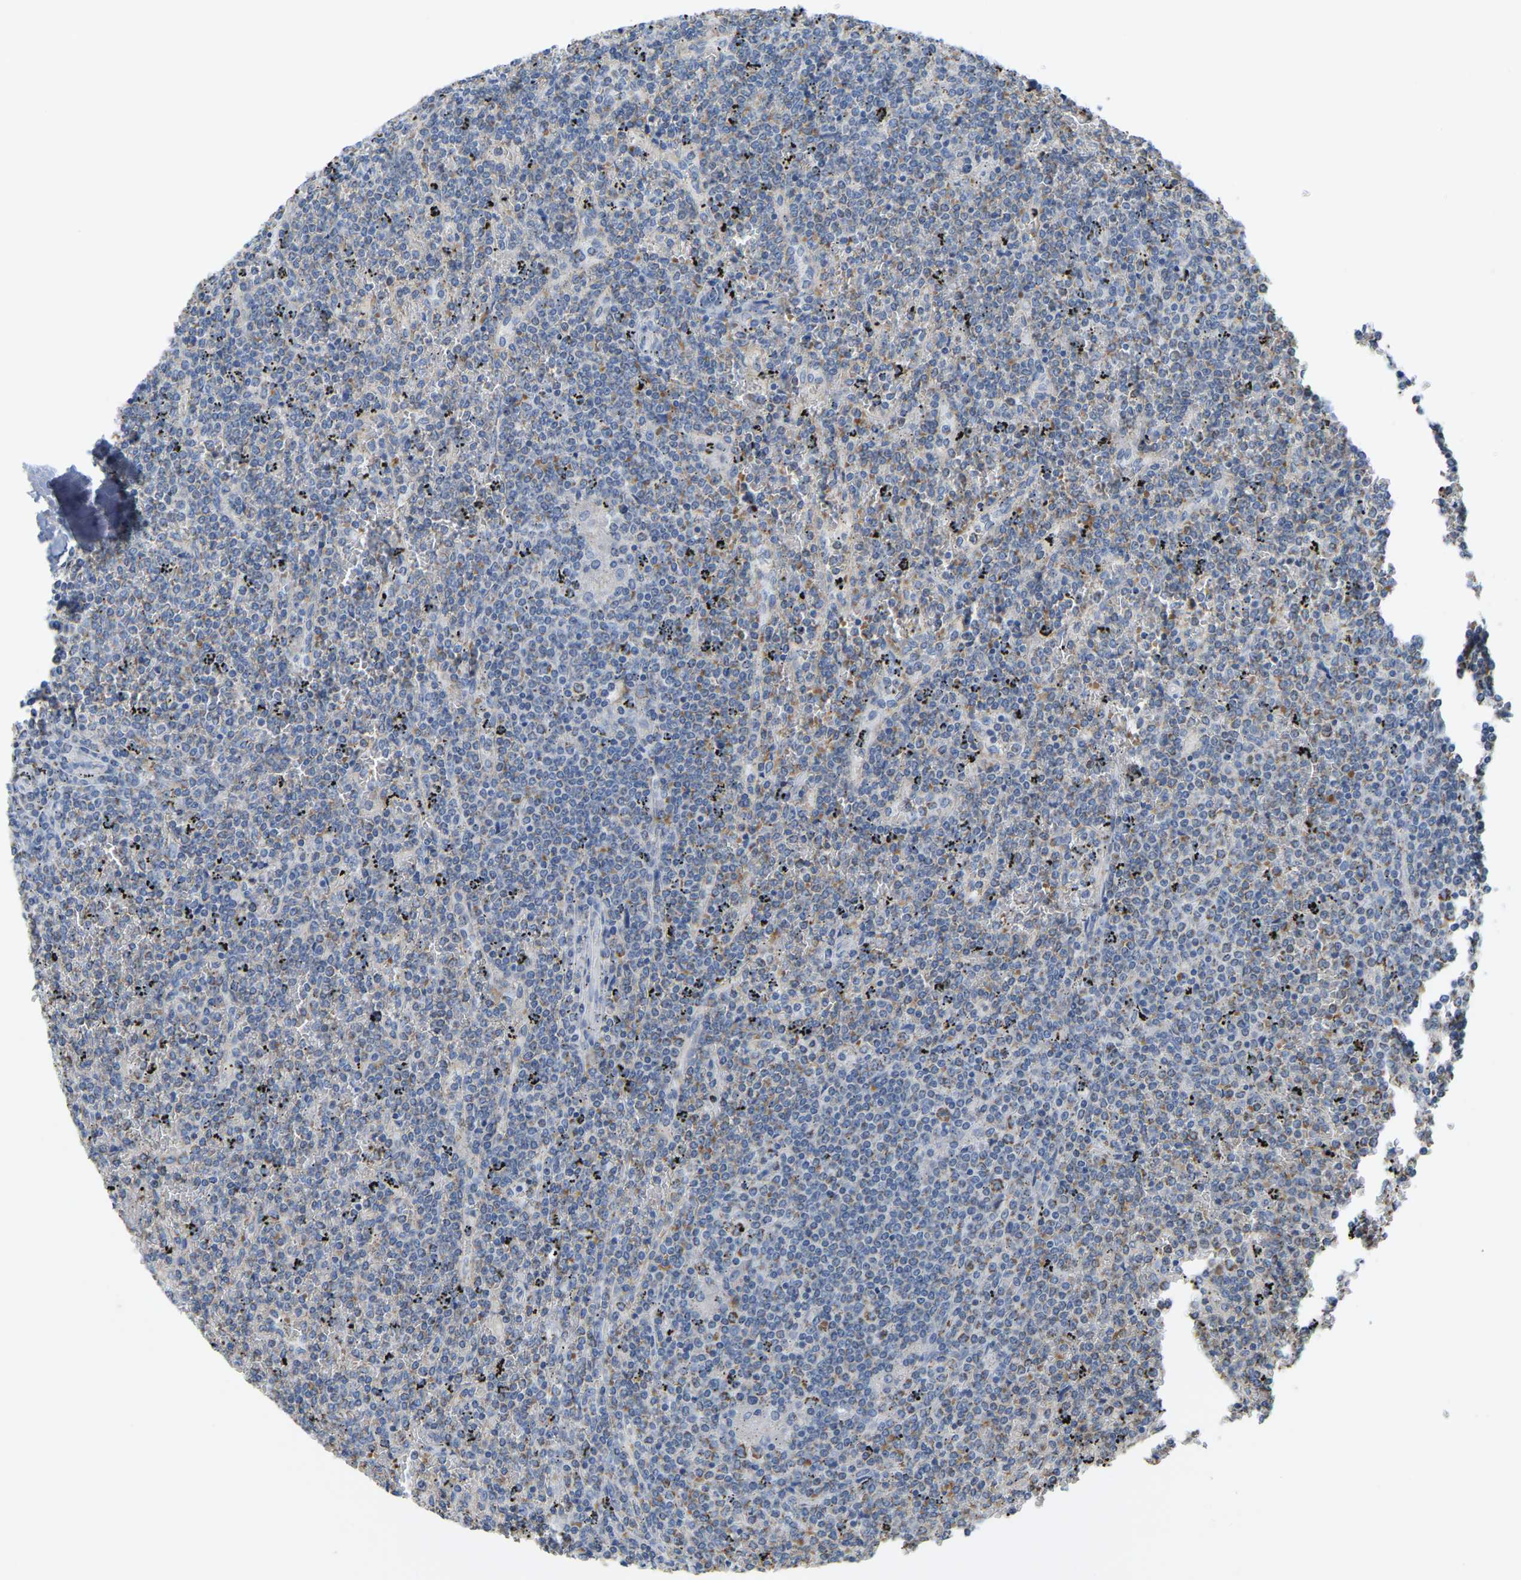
{"staining": {"intensity": "negative", "quantity": "none", "location": "none"}, "tissue": "lymphoma", "cell_type": "Tumor cells", "image_type": "cancer", "snomed": [{"axis": "morphology", "description": "Malignant lymphoma, non-Hodgkin's type, Low grade"}, {"axis": "topography", "description": "Spleen"}], "caption": "A high-resolution image shows immunohistochemistry (IHC) staining of lymphoma, which displays no significant positivity in tumor cells.", "gene": "SERPINB5", "patient": {"sex": "female", "age": 19}}